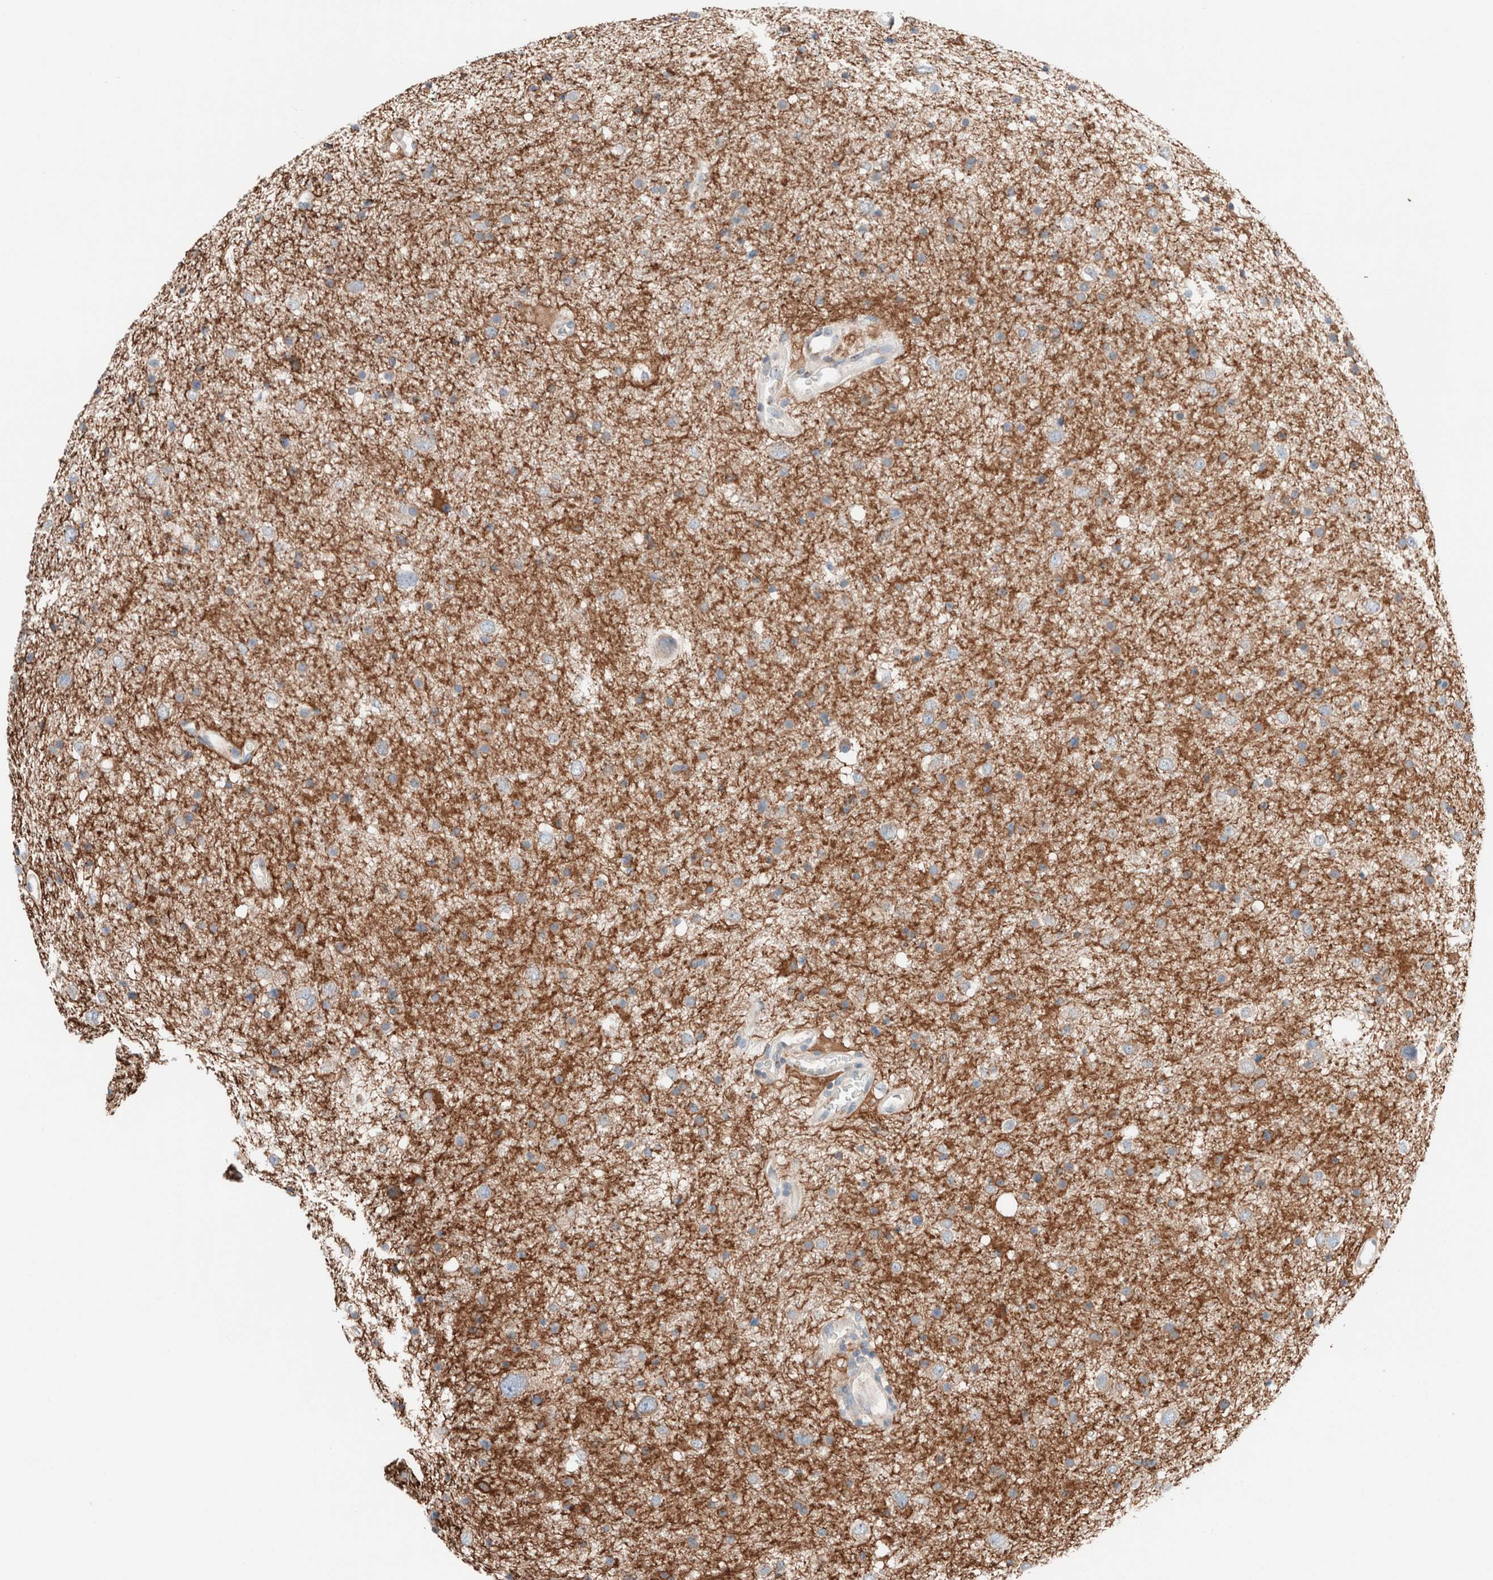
{"staining": {"intensity": "moderate", "quantity": "25%-75%", "location": "cytoplasmic/membranous"}, "tissue": "glioma", "cell_type": "Tumor cells", "image_type": "cancer", "snomed": [{"axis": "morphology", "description": "Glioma, malignant, Low grade"}, {"axis": "topography", "description": "Brain"}], "caption": "Immunohistochemical staining of malignant low-grade glioma reveals moderate cytoplasmic/membranous protein staining in approximately 25%-75% of tumor cells. Using DAB (brown) and hematoxylin (blue) stains, captured at high magnification using brightfield microscopy.", "gene": "CASC3", "patient": {"sex": "female", "age": 37}}